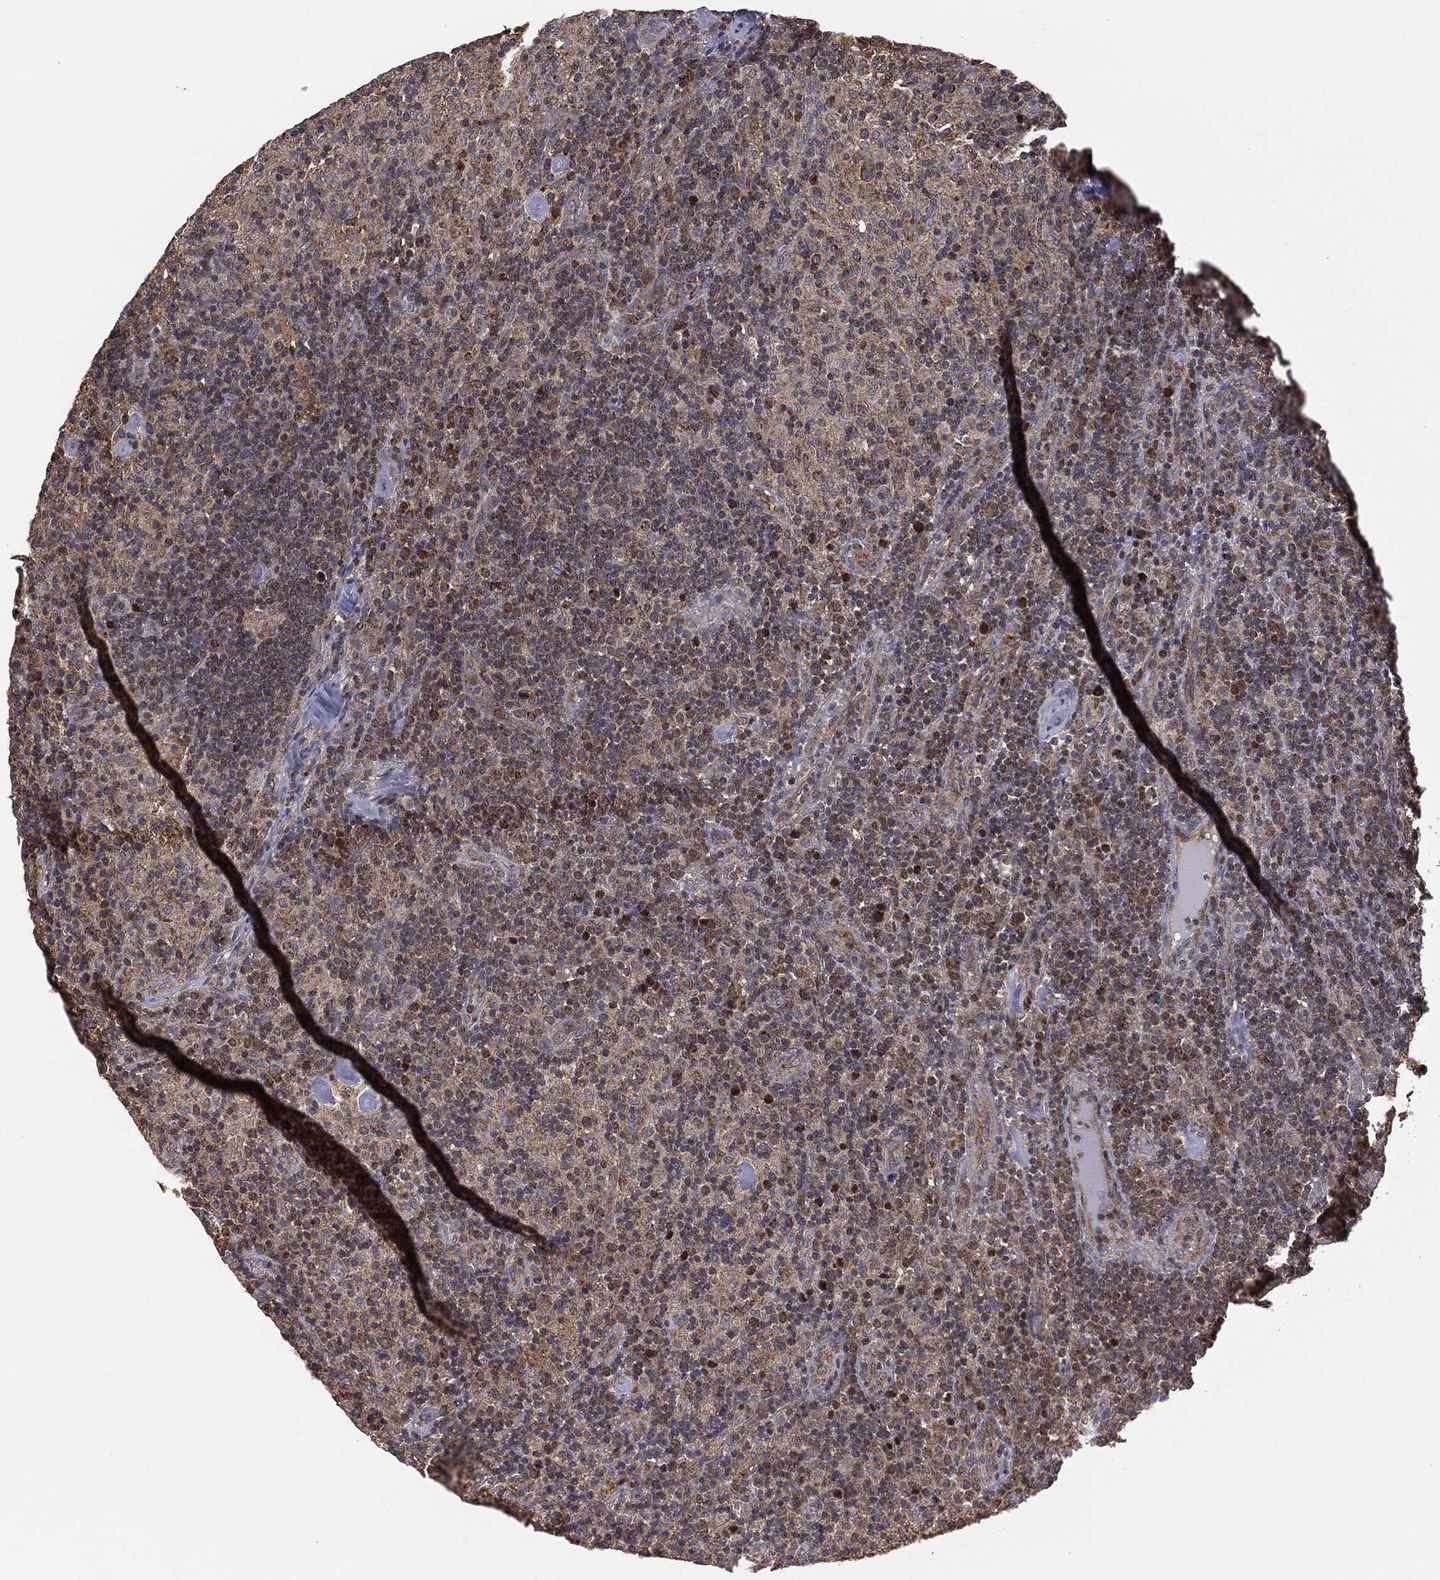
{"staining": {"intensity": "moderate", "quantity": "<25%", "location": "cytoplasmic/membranous"}, "tissue": "lymphoma", "cell_type": "Tumor cells", "image_type": "cancer", "snomed": [{"axis": "morphology", "description": "Hodgkin's disease, NOS"}, {"axis": "topography", "description": "Lymph node"}], "caption": "This is a micrograph of immunohistochemistry staining of lymphoma, which shows moderate positivity in the cytoplasmic/membranous of tumor cells.", "gene": "MTOR", "patient": {"sex": "male", "age": 70}}